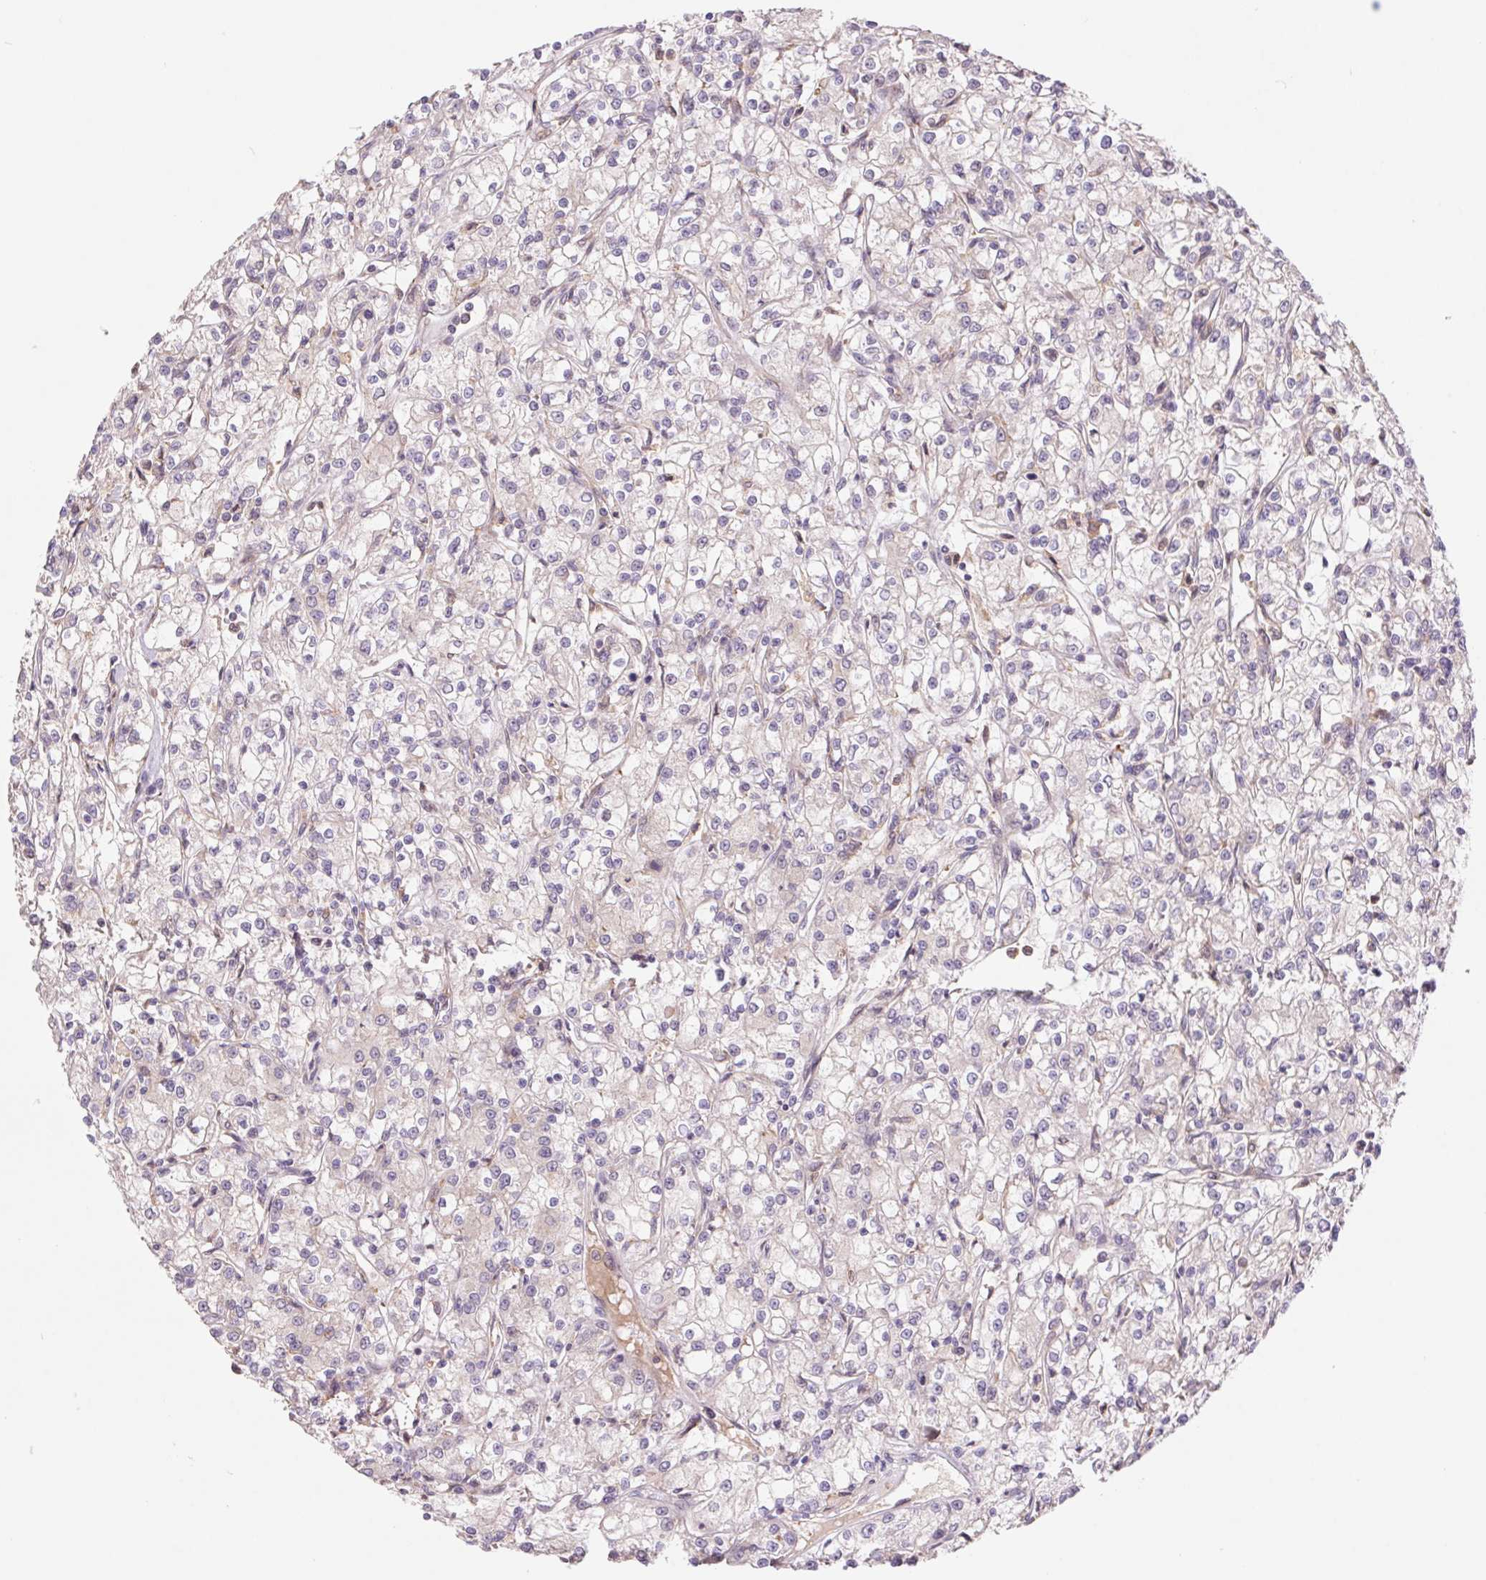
{"staining": {"intensity": "negative", "quantity": "none", "location": "none"}, "tissue": "renal cancer", "cell_type": "Tumor cells", "image_type": "cancer", "snomed": [{"axis": "morphology", "description": "Adenocarcinoma, NOS"}, {"axis": "topography", "description": "Kidney"}], "caption": "Human adenocarcinoma (renal) stained for a protein using immunohistochemistry (IHC) exhibits no expression in tumor cells.", "gene": "KLHL20", "patient": {"sex": "female", "age": 59}}